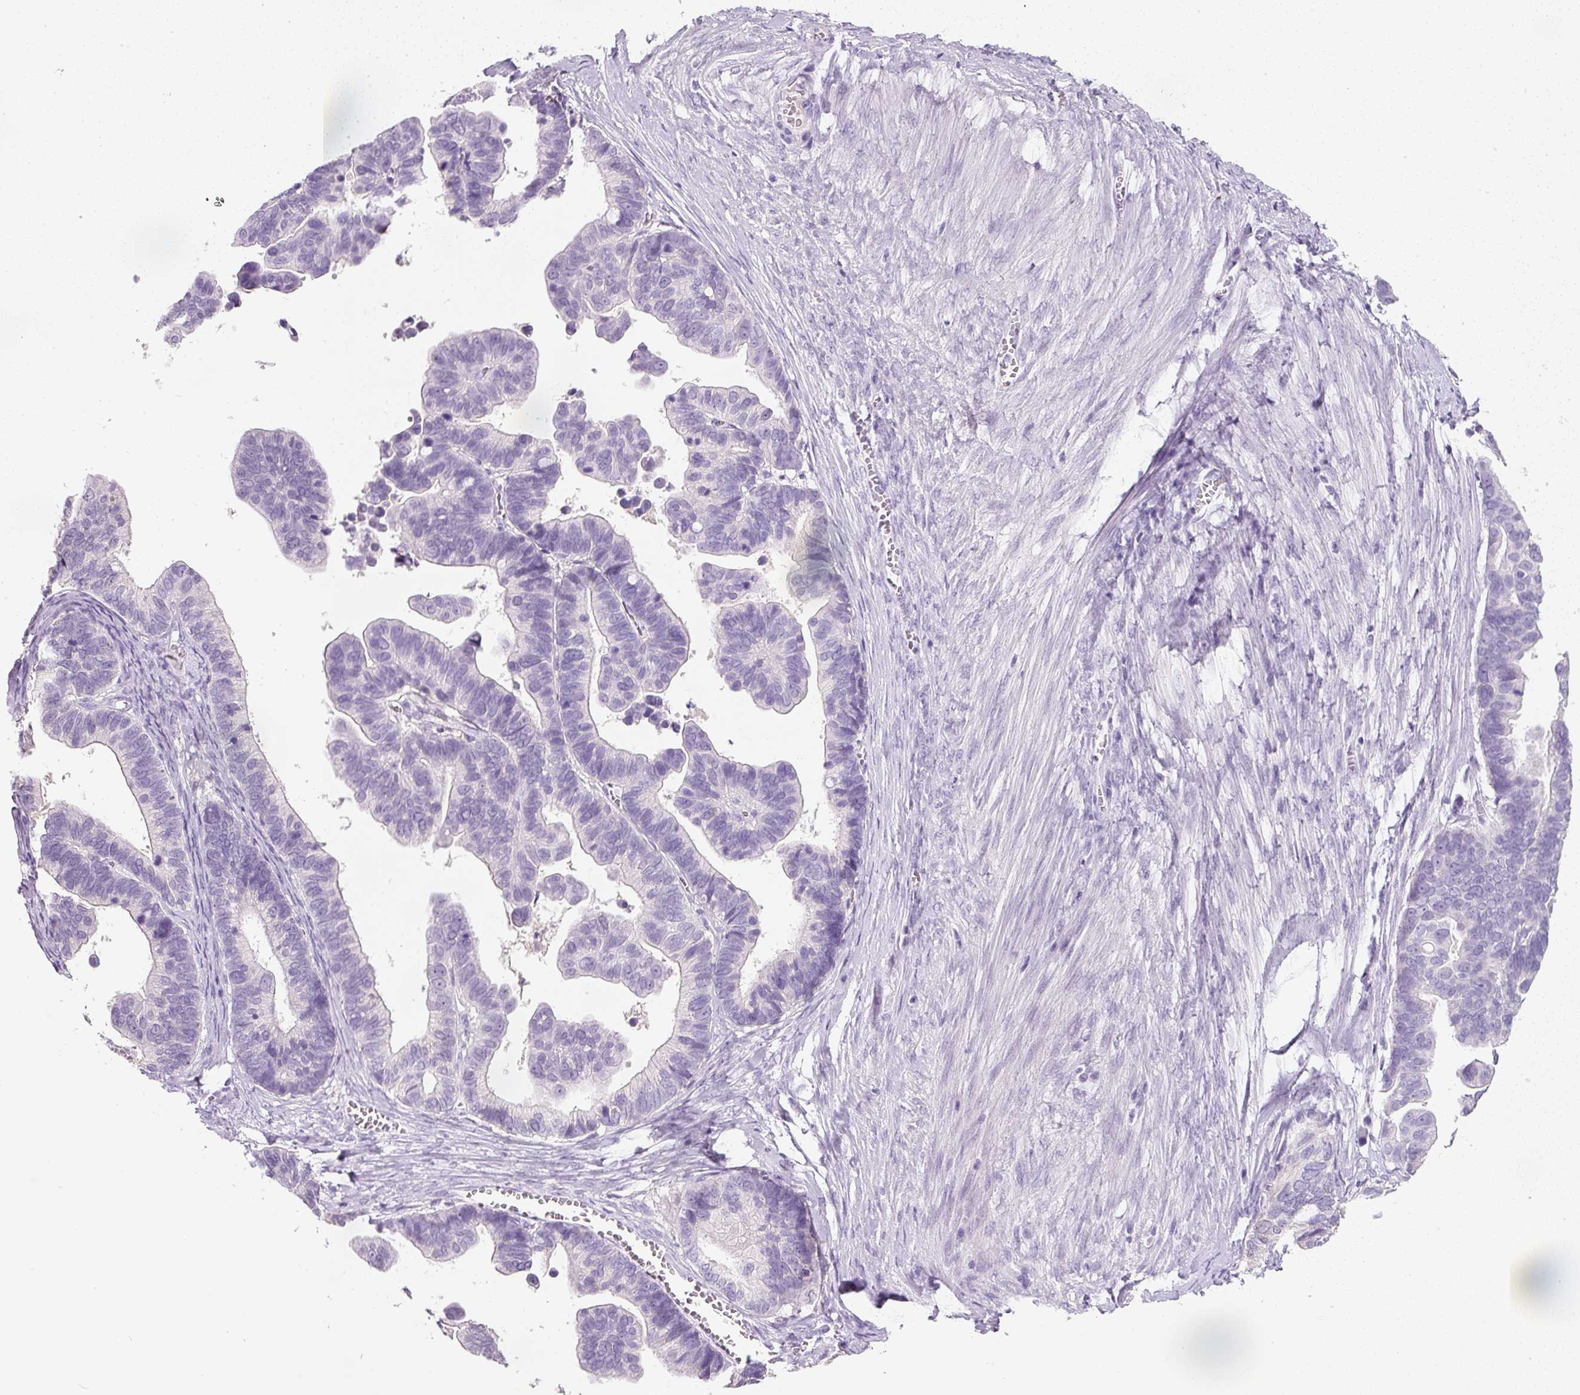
{"staining": {"intensity": "negative", "quantity": "none", "location": "none"}, "tissue": "ovarian cancer", "cell_type": "Tumor cells", "image_type": "cancer", "snomed": [{"axis": "morphology", "description": "Cystadenocarcinoma, serous, NOS"}, {"axis": "topography", "description": "Ovary"}], "caption": "This is an immunohistochemistry (IHC) histopathology image of ovarian serous cystadenocarcinoma. There is no positivity in tumor cells.", "gene": "DNM1", "patient": {"sex": "female", "age": 56}}